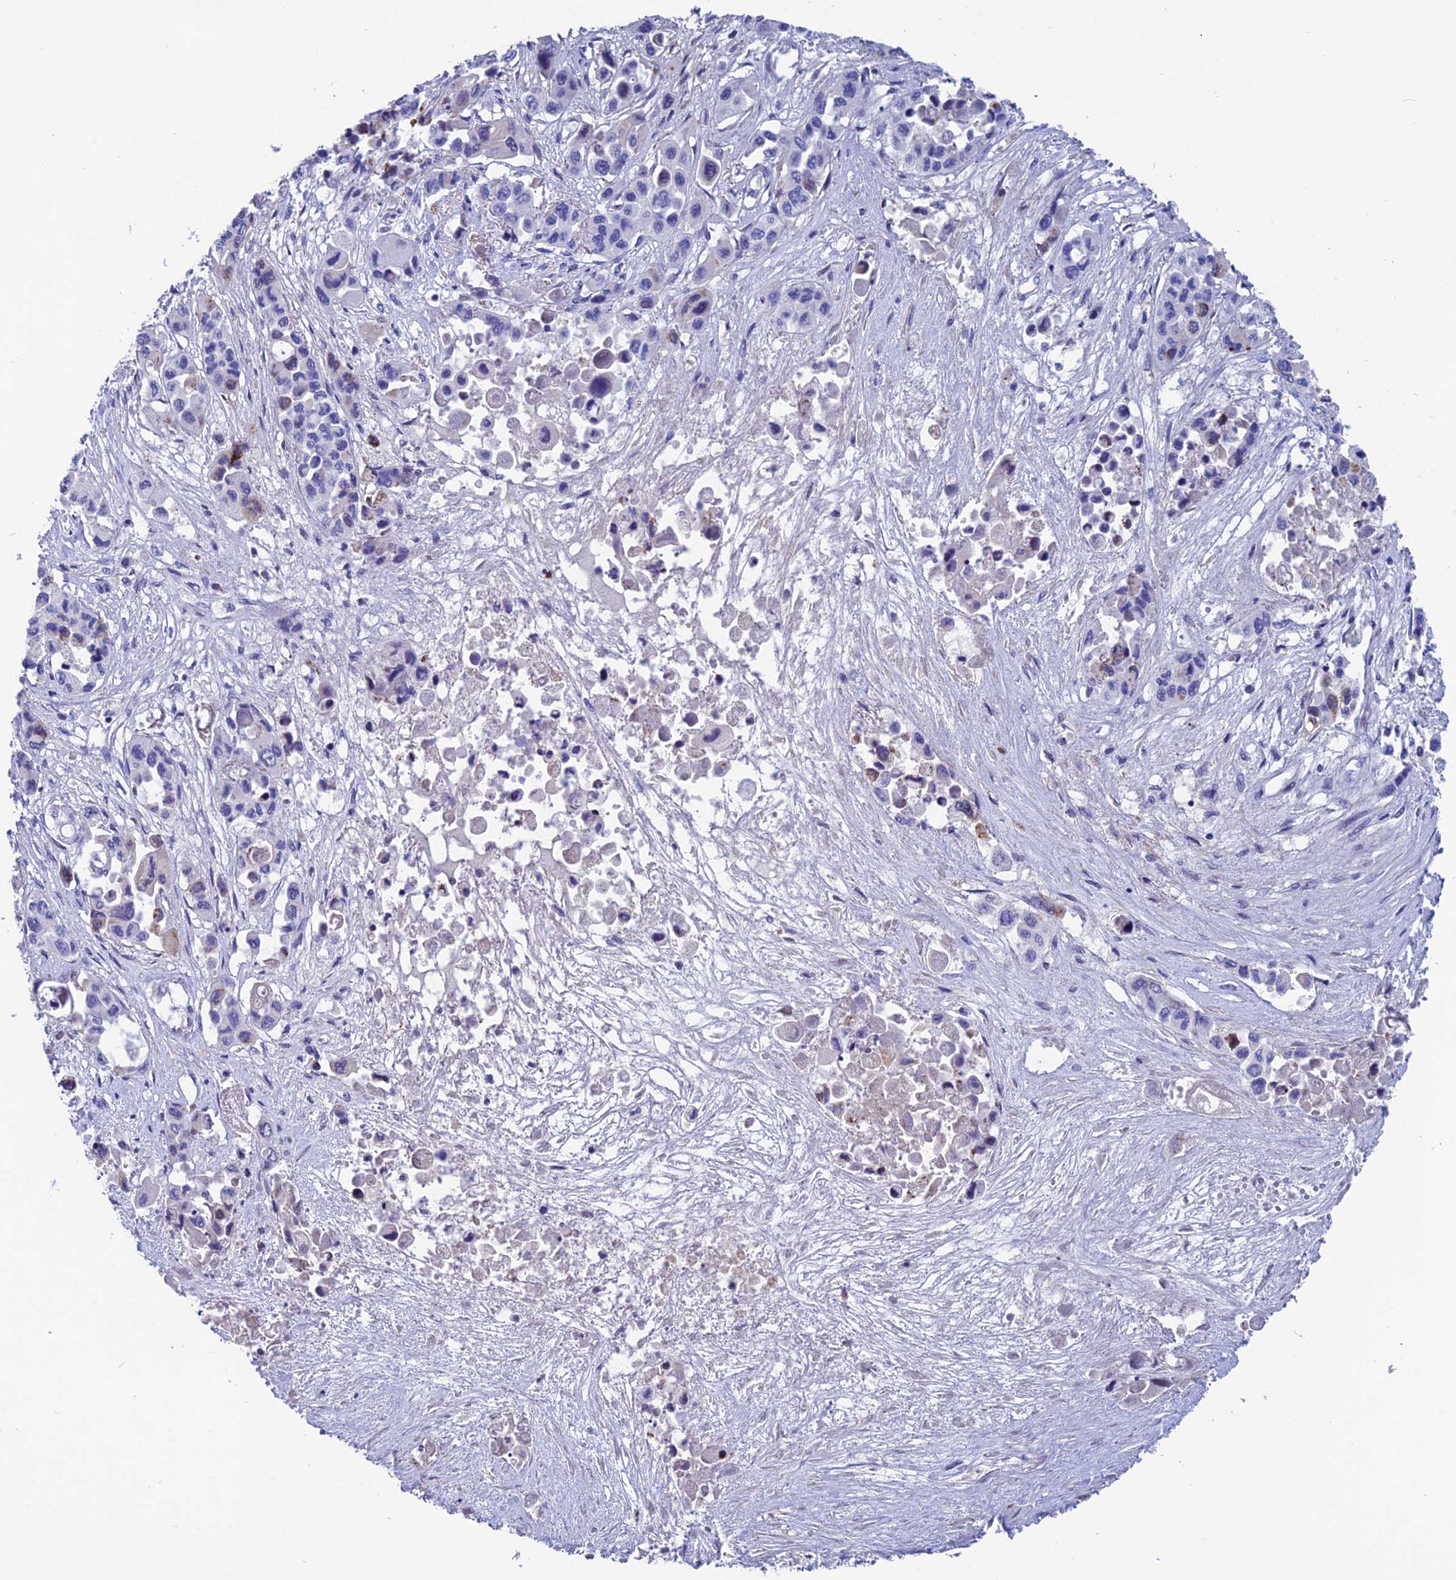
{"staining": {"intensity": "negative", "quantity": "none", "location": "none"}, "tissue": "pancreatic cancer", "cell_type": "Tumor cells", "image_type": "cancer", "snomed": [{"axis": "morphology", "description": "Adenocarcinoma, NOS"}, {"axis": "topography", "description": "Pancreas"}], "caption": "The photomicrograph displays no staining of tumor cells in pancreatic adenocarcinoma. (Brightfield microscopy of DAB (3,3'-diaminobenzidine) immunohistochemistry at high magnification).", "gene": "FAM178B", "patient": {"sex": "male", "age": 92}}